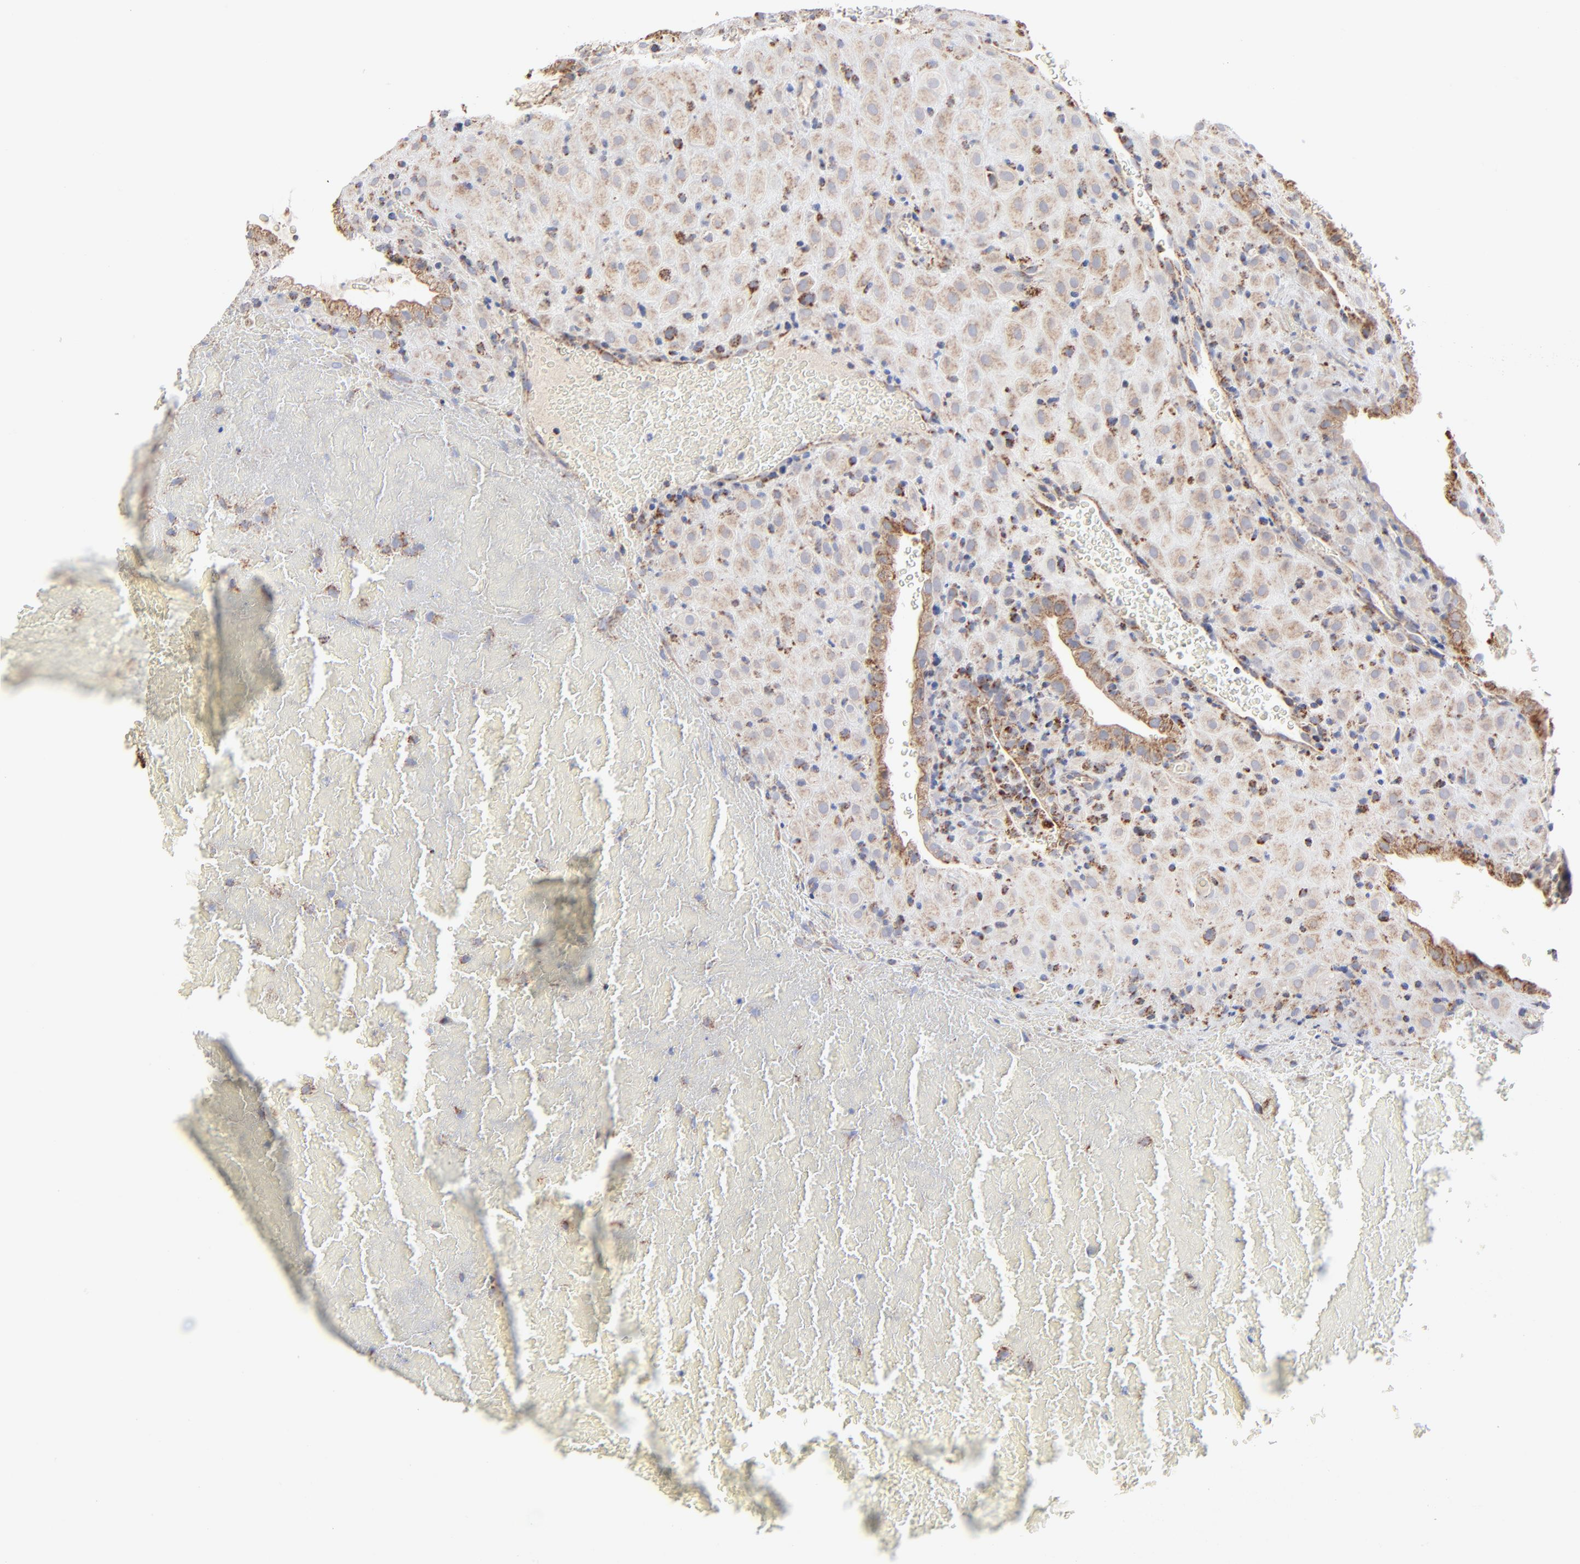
{"staining": {"intensity": "weak", "quantity": ">75%", "location": "cytoplasmic/membranous"}, "tissue": "placenta", "cell_type": "Decidual cells", "image_type": "normal", "snomed": [{"axis": "morphology", "description": "Normal tissue, NOS"}, {"axis": "topography", "description": "Placenta"}], "caption": "Immunohistochemical staining of benign placenta reveals >75% levels of weak cytoplasmic/membranous protein expression in about >75% of decidual cells.", "gene": "ASB3", "patient": {"sex": "female", "age": 19}}